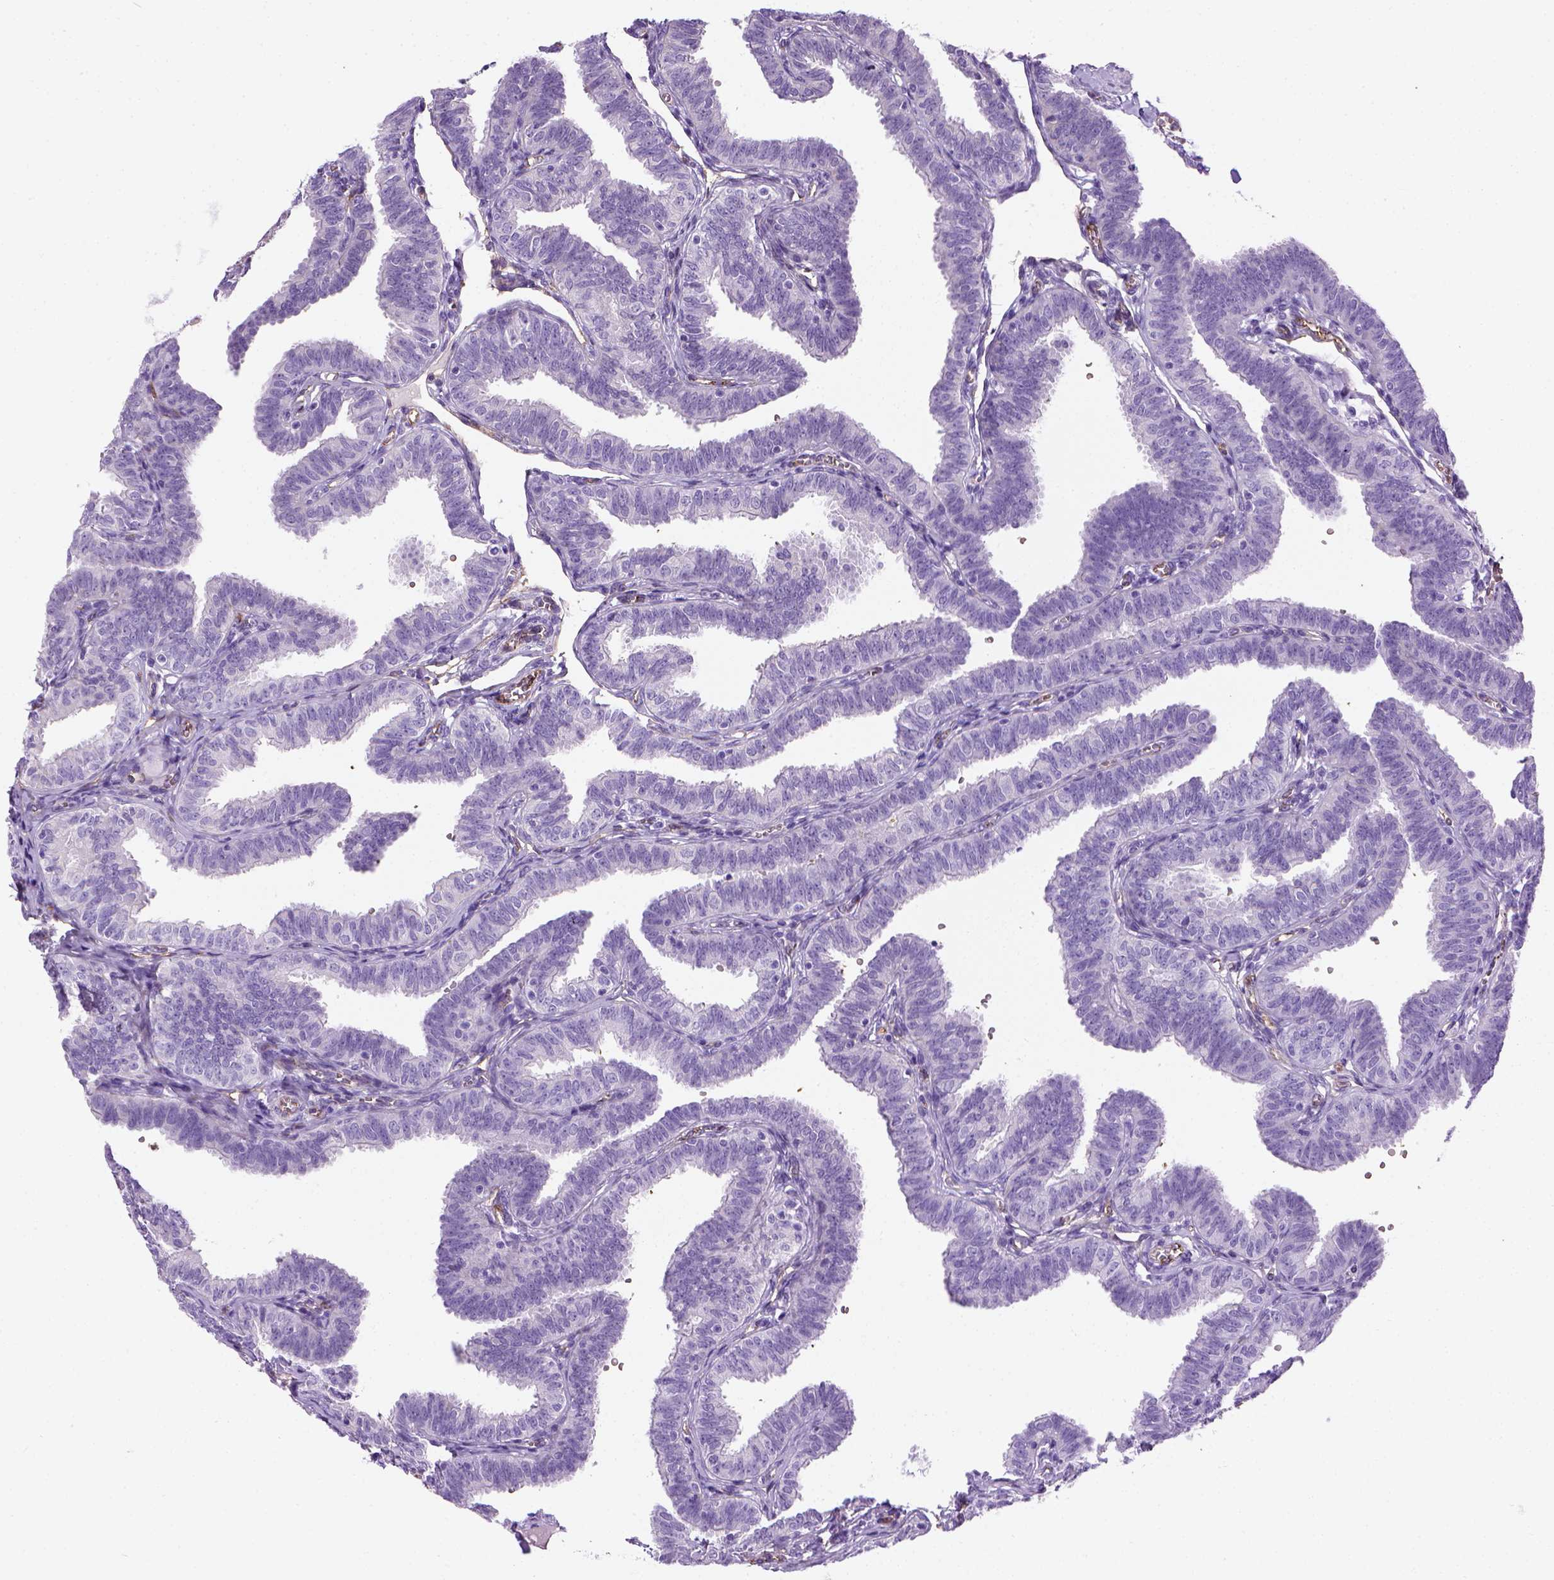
{"staining": {"intensity": "negative", "quantity": "none", "location": "none"}, "tissue": "fallopian tube", "cell_type": "Glandular cells", "image_type": "normal", "snomed": [{"axis": "morphology", "description": "Normal tissue, NOS"}, {"axis": "topography", "description": "Fallopian tube"}], "caption": "Histopathology image shows no protein expression in glandular cells of unremarkable fallopian tube. (Stains: DAB immunohistochemistry with hematoxylin counter stain, Microscopy: brightfield microscopy at high magnification).", "gene": "VWF", "patient": {"sex": "female", "age": 25}}